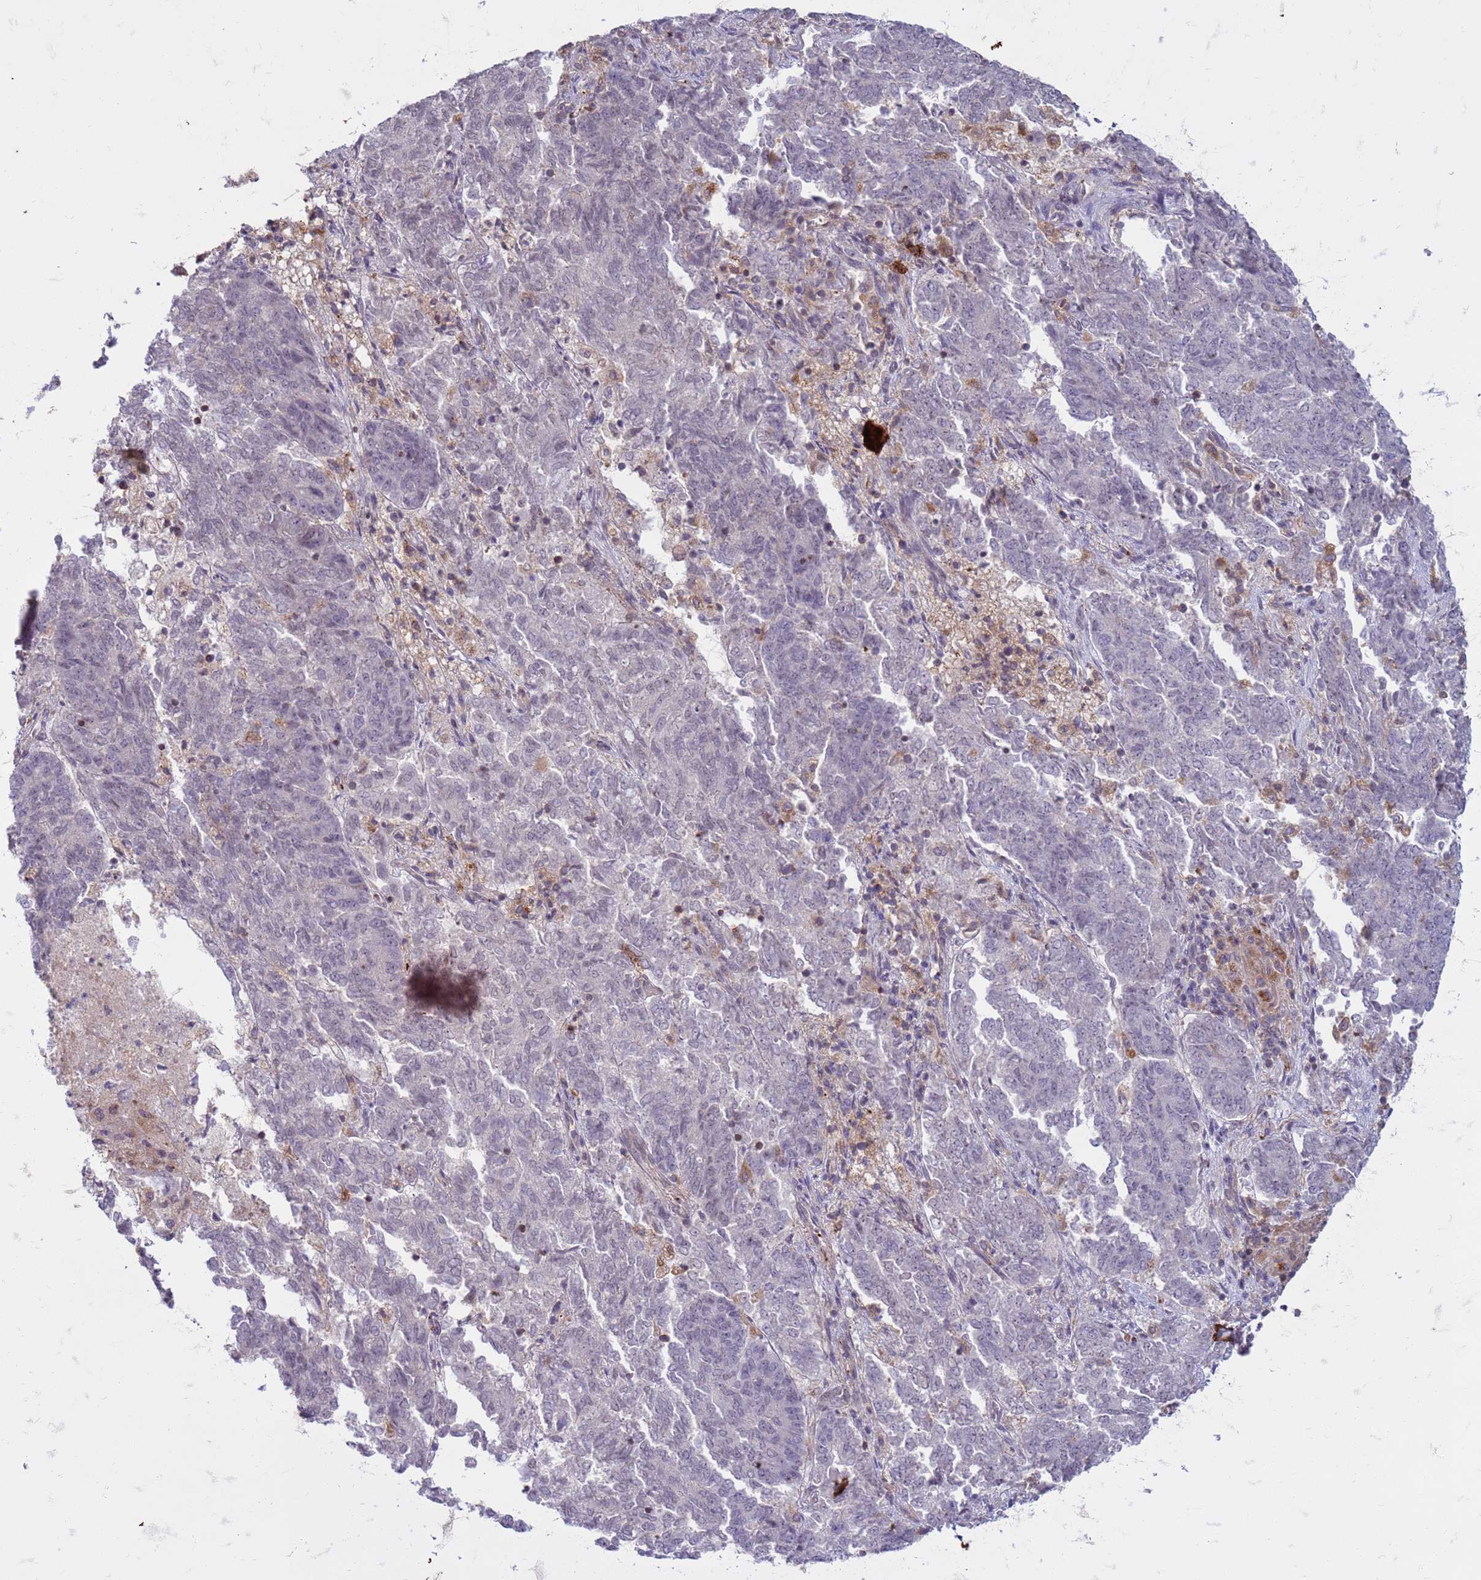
{"staining": {"intensity": "negative", "quantity": "none", "location": "none"}, "tissue": "endometrial cancer", "cell_type": "Tumor cells", "image_type": "cancer", "snomed": [{"axis": "morphology", "description": "Adenocarcinoma, NOS"}, {"axis": "topography", "description": "Endometrium"}], "caption": "Tumor cells are negative for brown protein staining in endometrial adenocarcinoma.", "gene": "SLC15A3", "patient": {"sex": "female", "age": 80}}